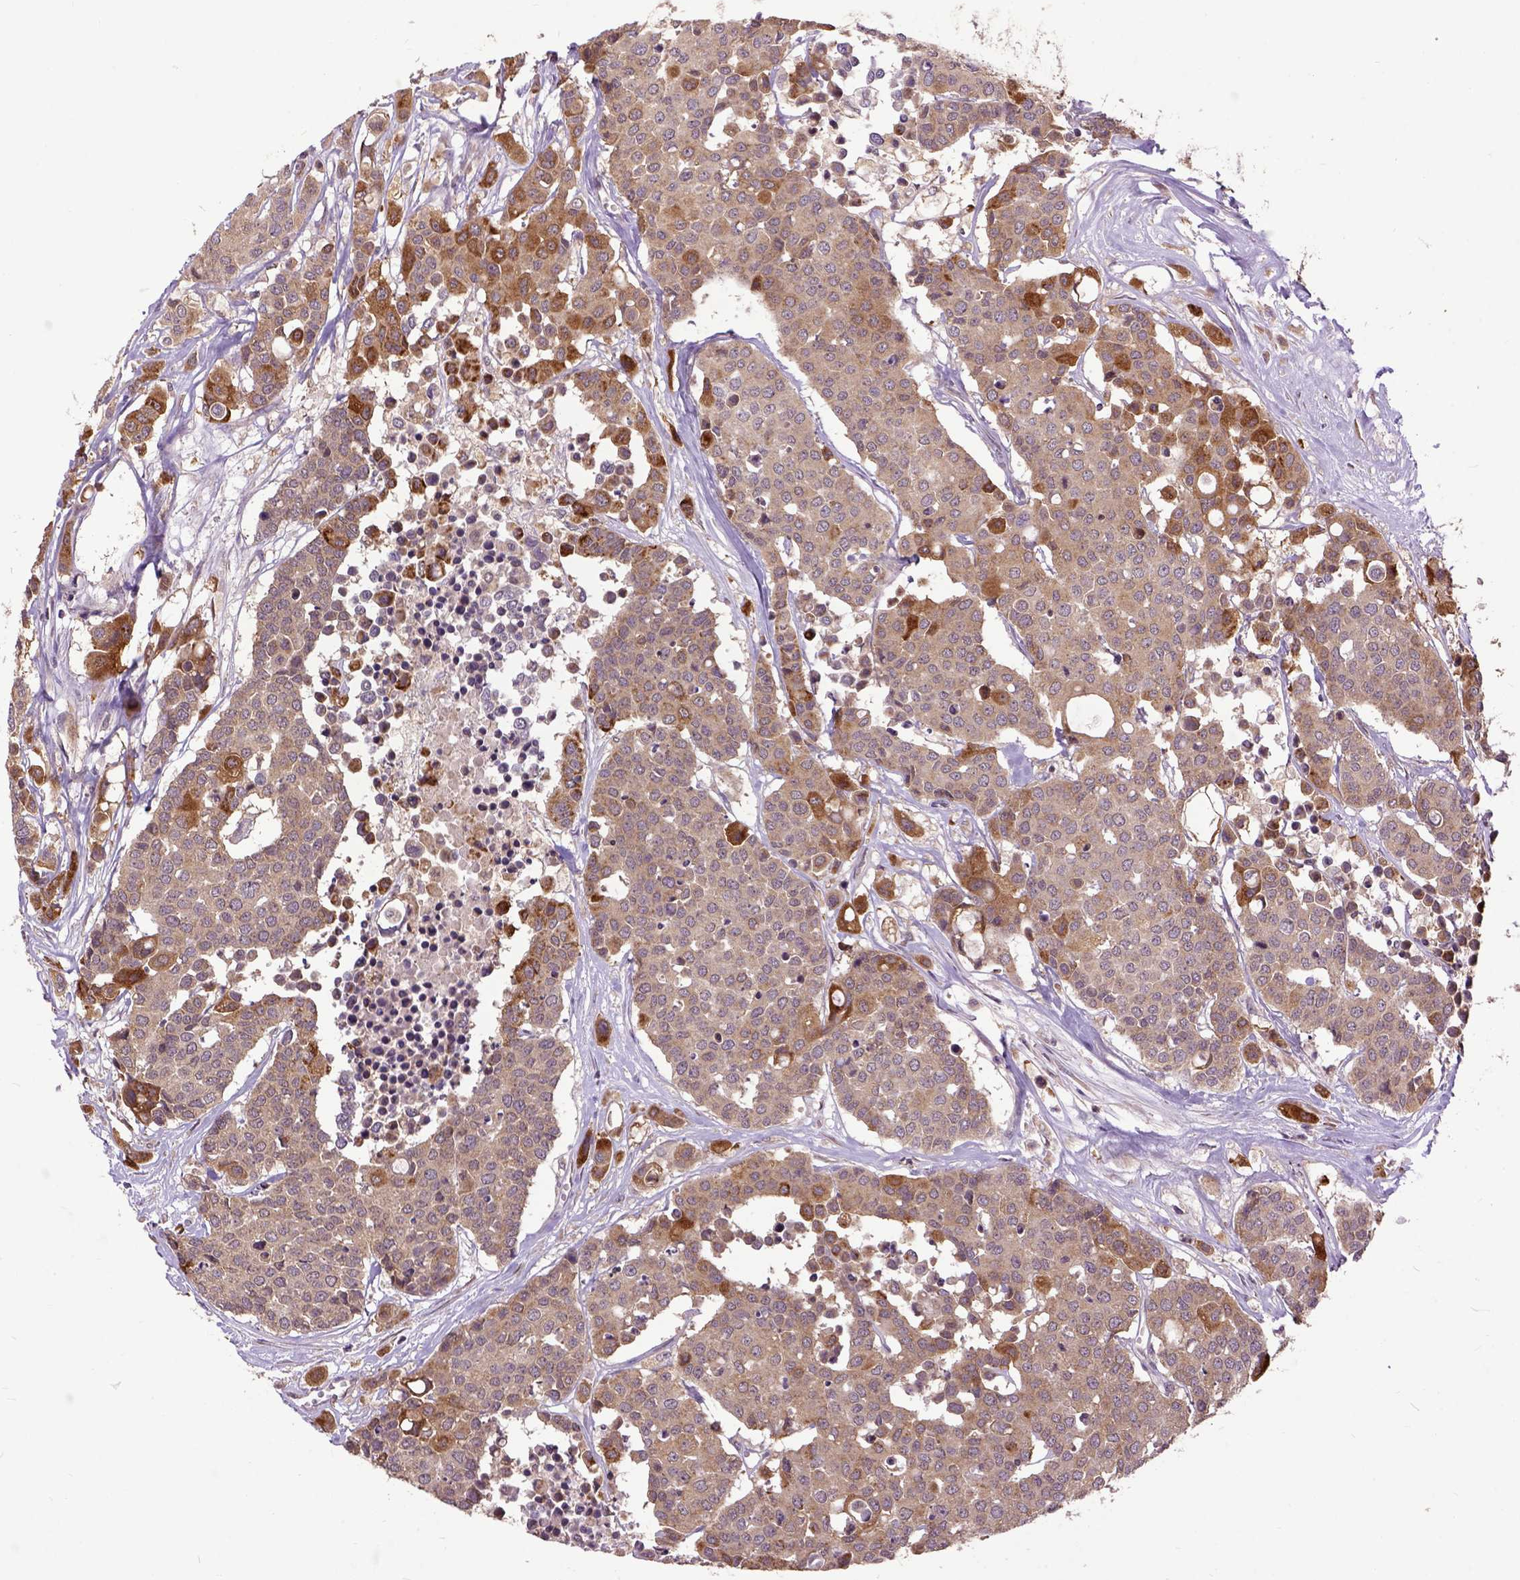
{"staining": {"intensity": "moderate", "quantity": ">75%", "location": "cytoplasmic/membranous"}, "tissue": "carcinoid", "cell_type": "Tumor cells", "image_type": "cancer", "snomed": [{"axis": "morphology", "description": "Carcinoid, malignant, NOS"}, {"axis": "topography", "description": "Colon"}], "caption": "Carcinoid (malignant) stained with a brown dye shows moderate cytoplasmic/membranous positive staining in about >75% of tumor cells.", "gene": "ARL1", "patient": {"sex": "male", "age": 81}}